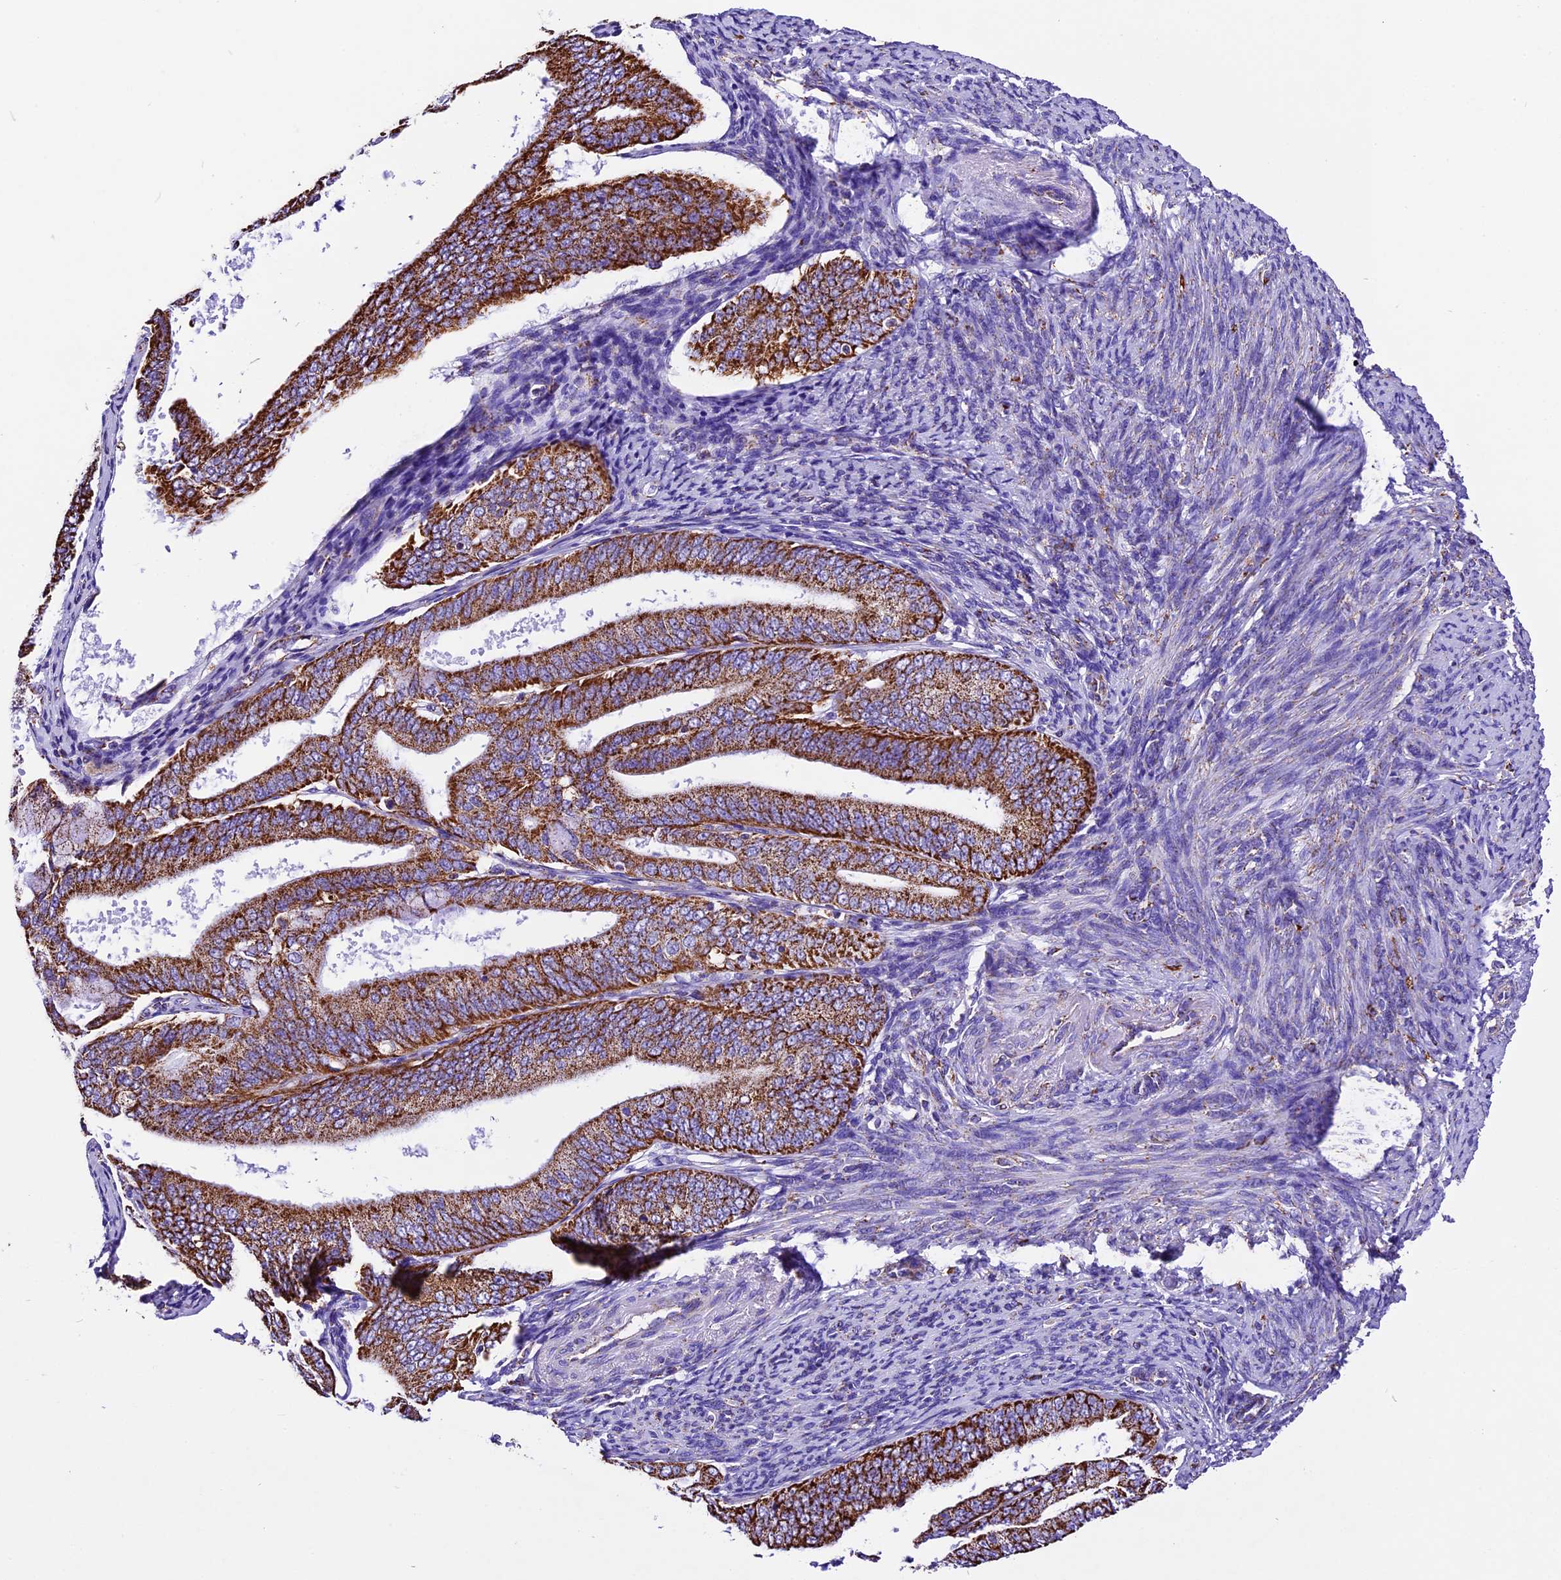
{"staining": {"intensity": "strong", "quantity": ">75%", "location": "cytoplasmic/membranous"}, "tissue": "endometrial cancer", "cell_type": "Tumor cells", "image_type": "cancer", "snomed": [{"axis": "morphology", "description": "Adenocarcinoma, NOS"}, {"axis": "topography", "description": "Endometrium"}], "caption": "Strong cytoplasmic/membranous positivity for a protein is appreciated in approximately >75% of tumor cells of endometrial cancer using IHC.", "gene": "DCAF5", "patient": {"sex": "female", "age": 63}}